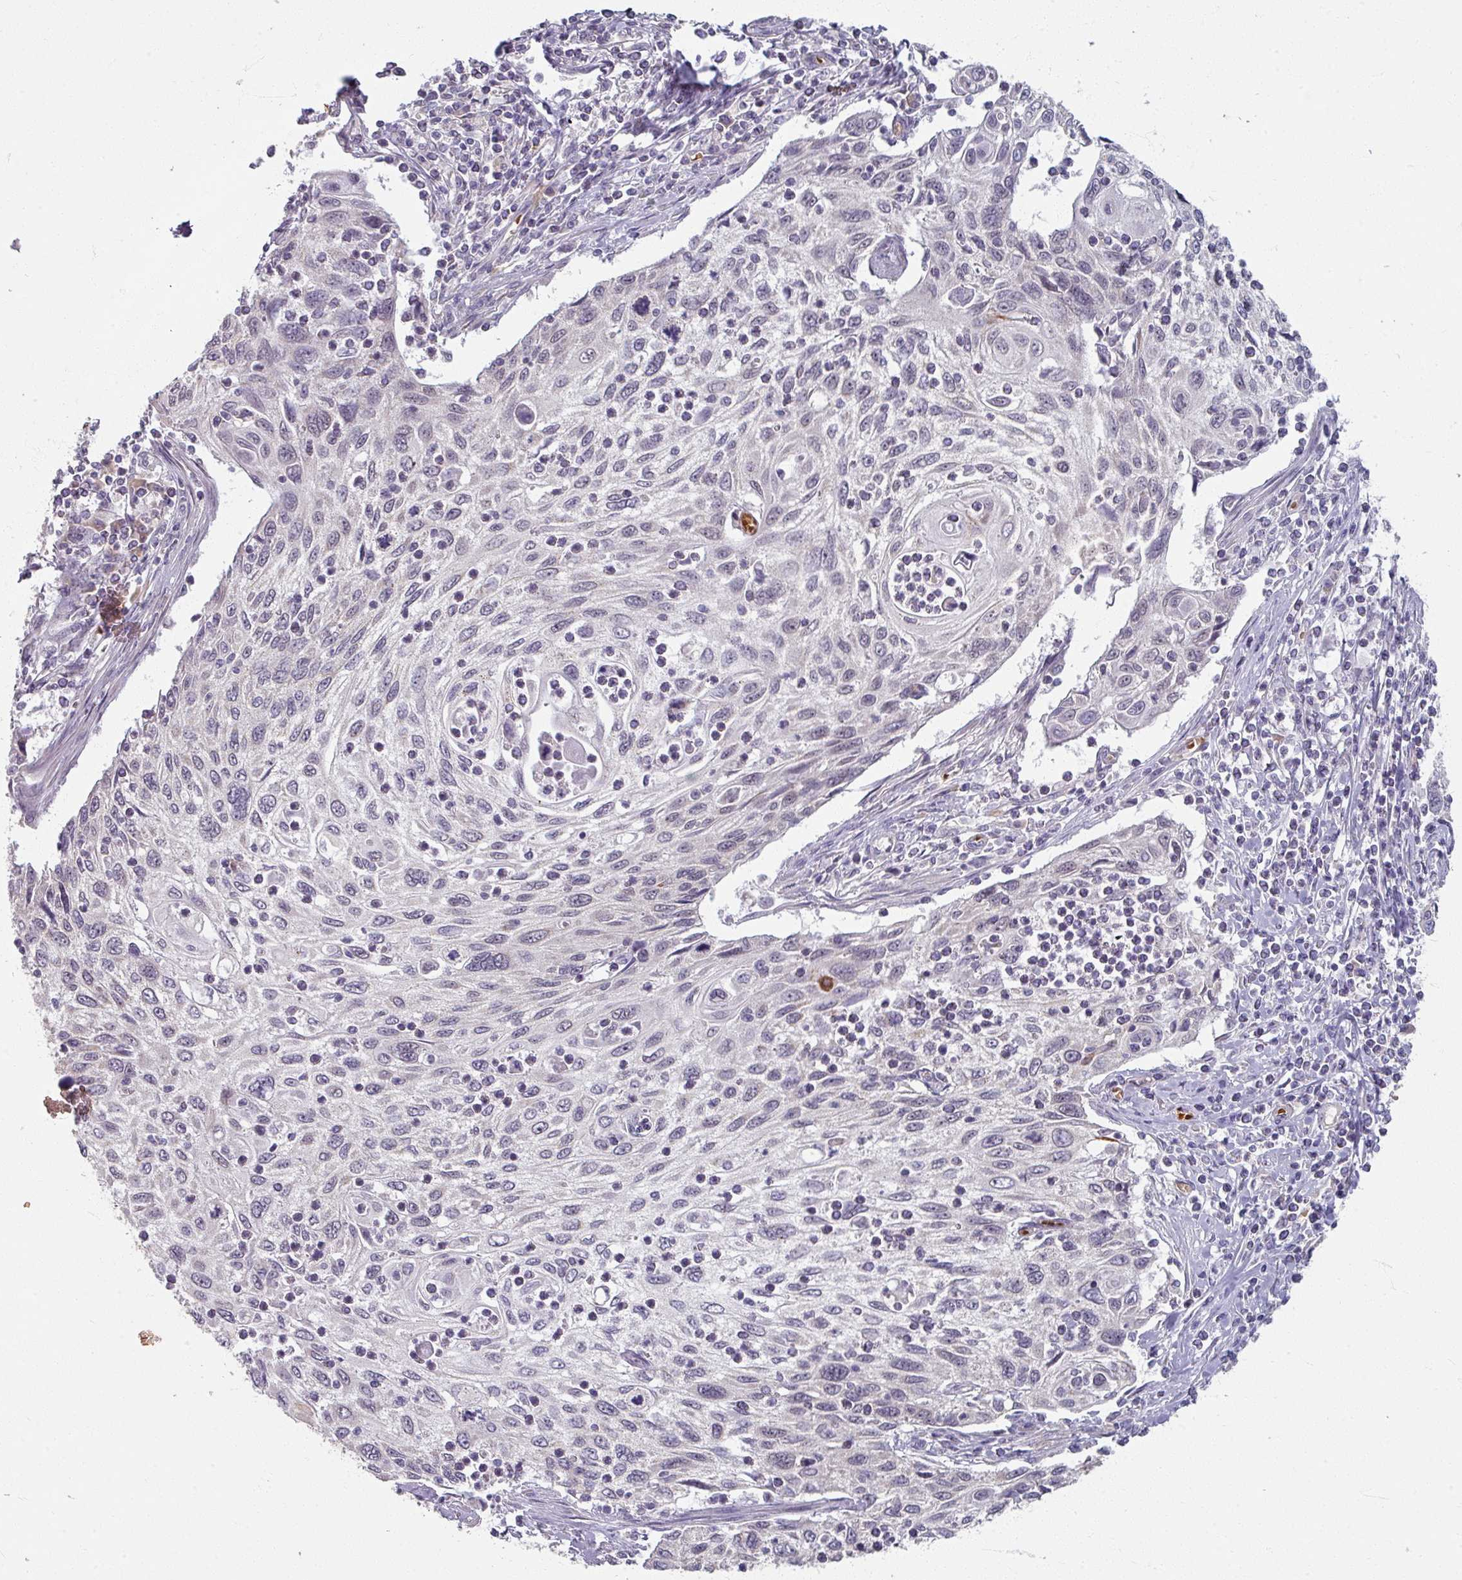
{"staining": {"intensity": "negative", "quantity": "none", "location": "none"}, "tissue": "cervical cancer", "cell_type": "Tumor cells", "image_type": "cancer", "snomed": [{"axis": "morphology", "description": "Squamous cell carcinoma, NOS"}, {"axis": "topography", "description": "Cervix"}], "caption": "The photomicrograph shows no staining of tumor cells in cervical squamous cell carcinoma.", "gene": "KMT5C", "patient": {"sex": "female", "age": 70}}